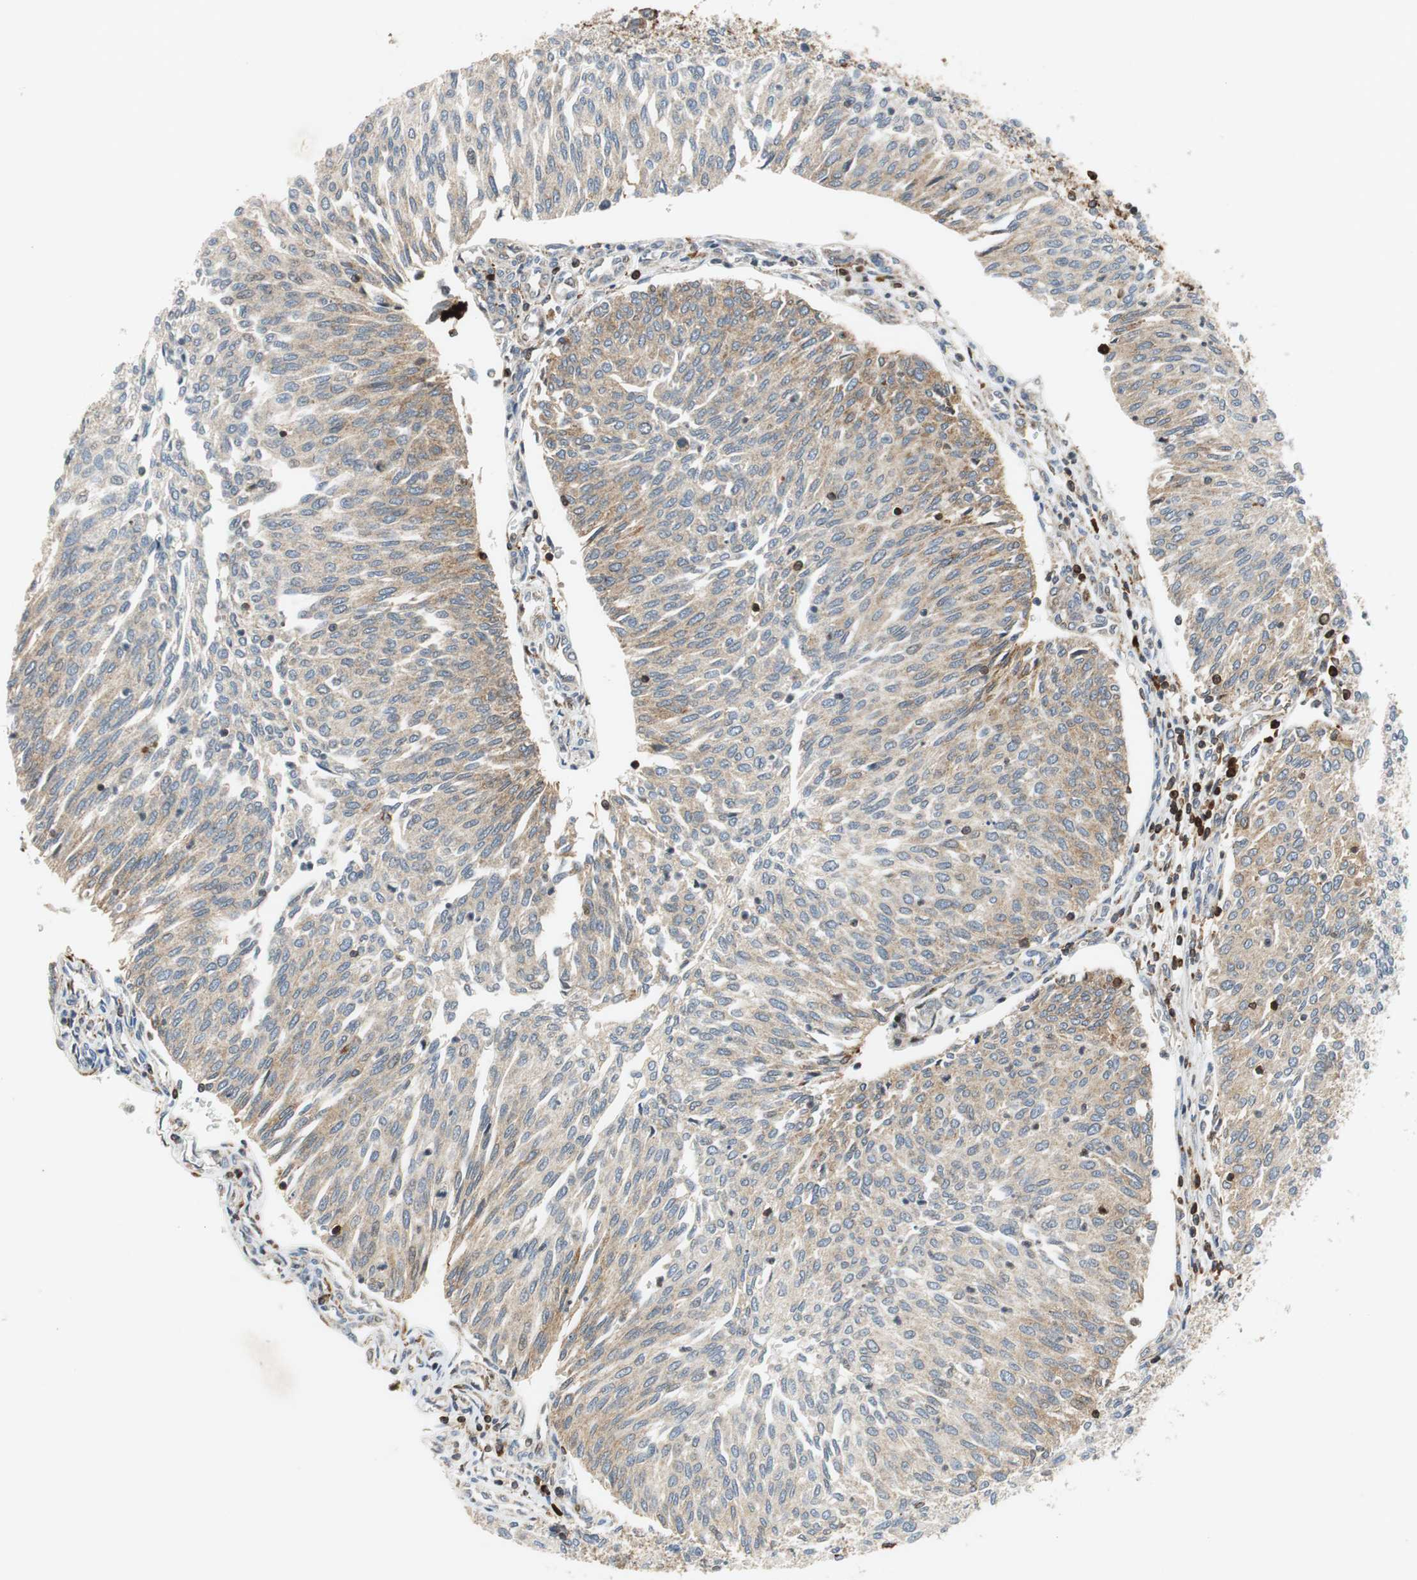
{"staining": {"intensity": "weak", "quantity": "25%-75%", "location": "cytoplasmic/membranous"}, "tissue": "urothelial cancer", "cell_type": "Tumor cells", "image_type": "cancer", "snomed": [{"axis": "morphology", "description": "Urothelial carcinoma, Low grade"}, {"axis": "topography", "description": "Urinary bladder"}], "caption": "Low-grade urothelial carcinoma stained for a protein (brown) displays weak cytoplasmic/membranous positive expression in about 25%-75% of tumor cells.", "gene": "TUBA4A", "patient": {"sex": "female", "age": 79}}